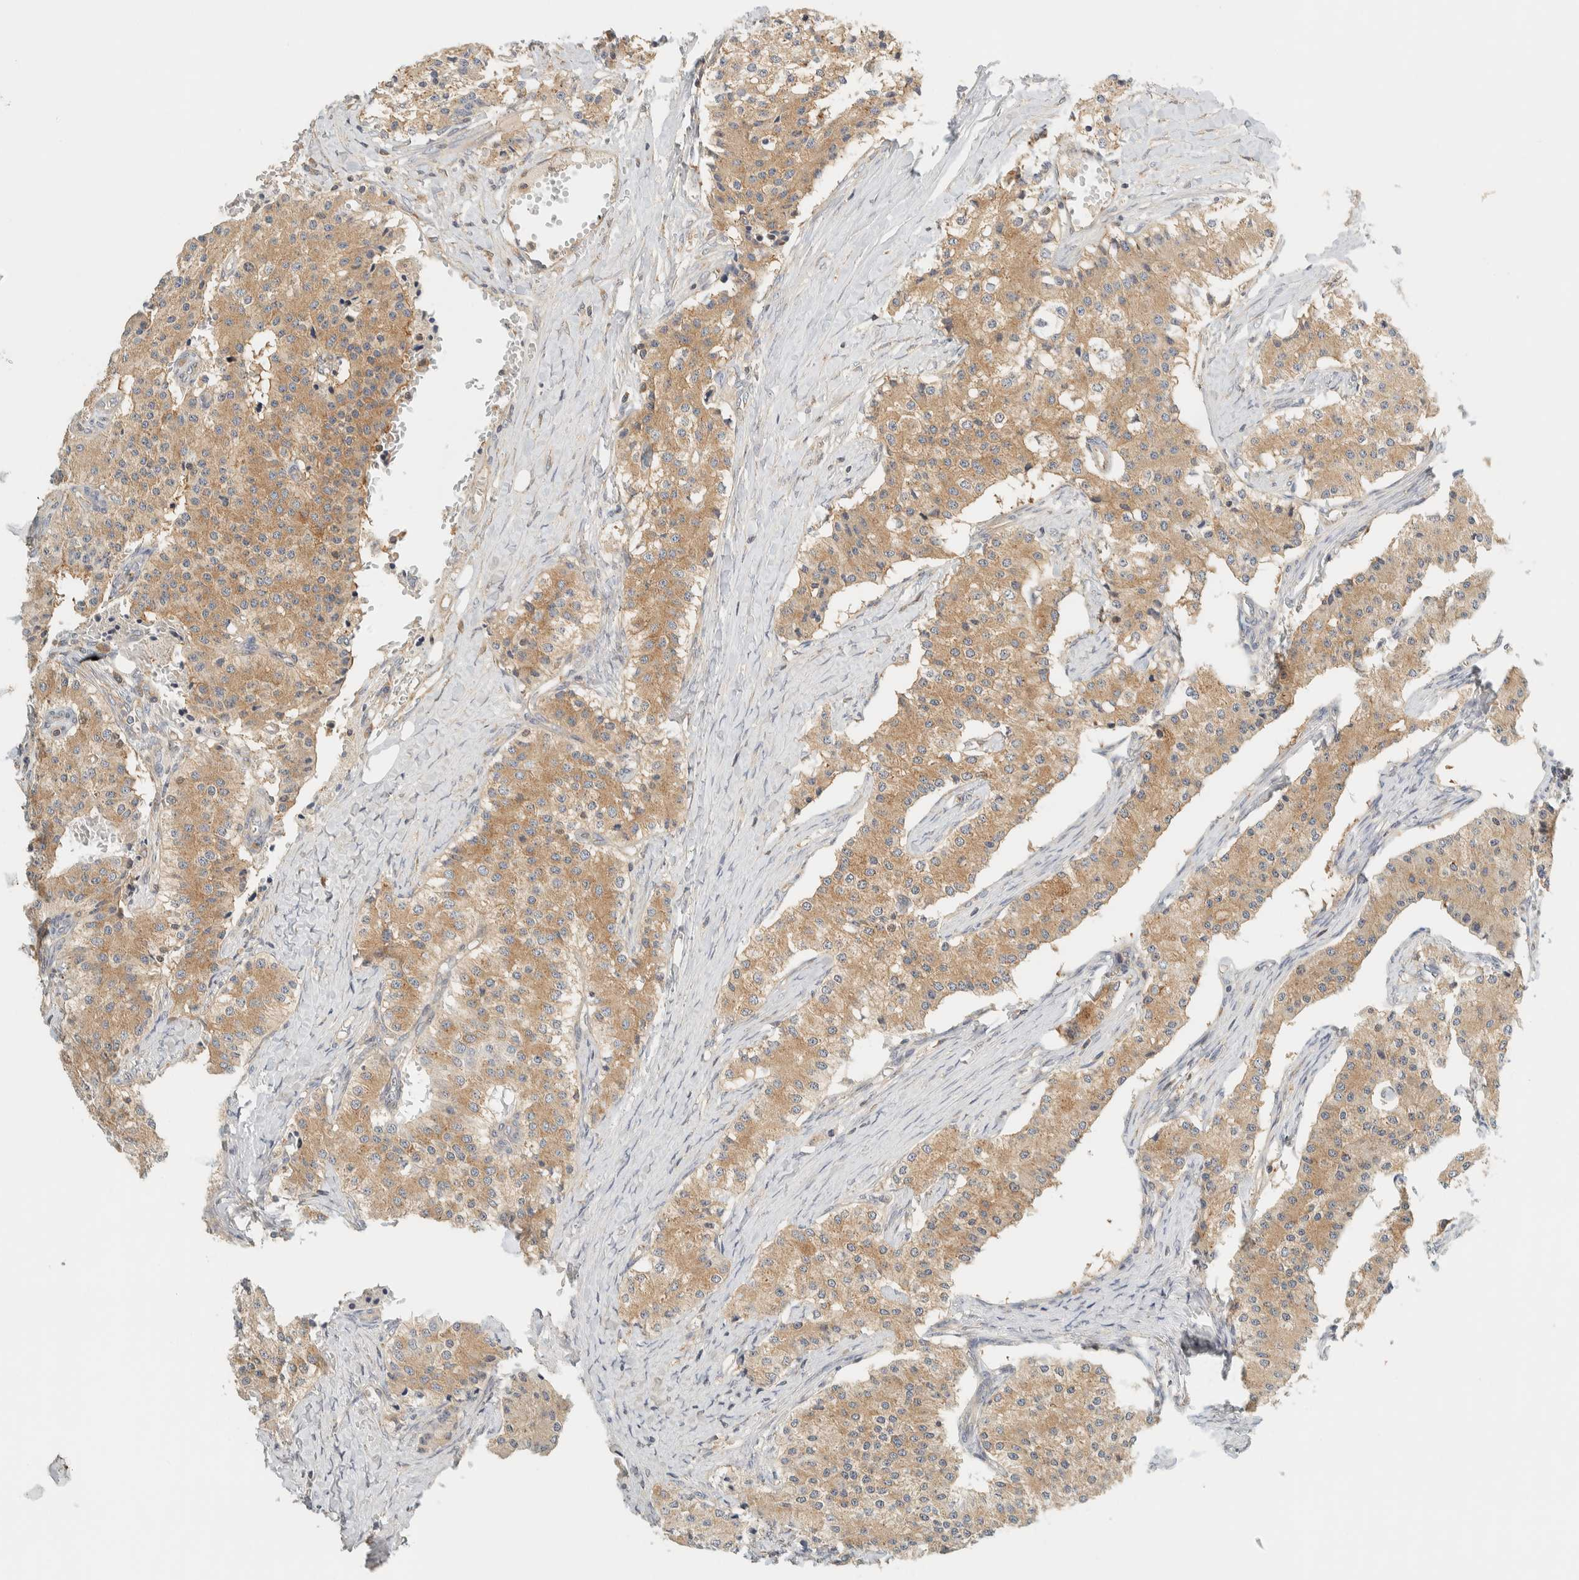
{"staining": {"intensity": "weak", "quantity": ">75%", "location": "cytoplasmic/membranous"}, "tissue": "carcinoid", "cell_type": "Tumor cells", "image_type": "cancer", "snomed": [{"axis": "morphology", "description": "Carcinoid, malignant, NOS"}, {"axis": "topography", "description": "Colon"}], "caption": "Weak cytoplasmic/membranous protein staining is present in approximately >75% of tumor cells in carcinoid.", "gene": "ARFGEF1", "patient": {"sex": "female", "age": 52}}